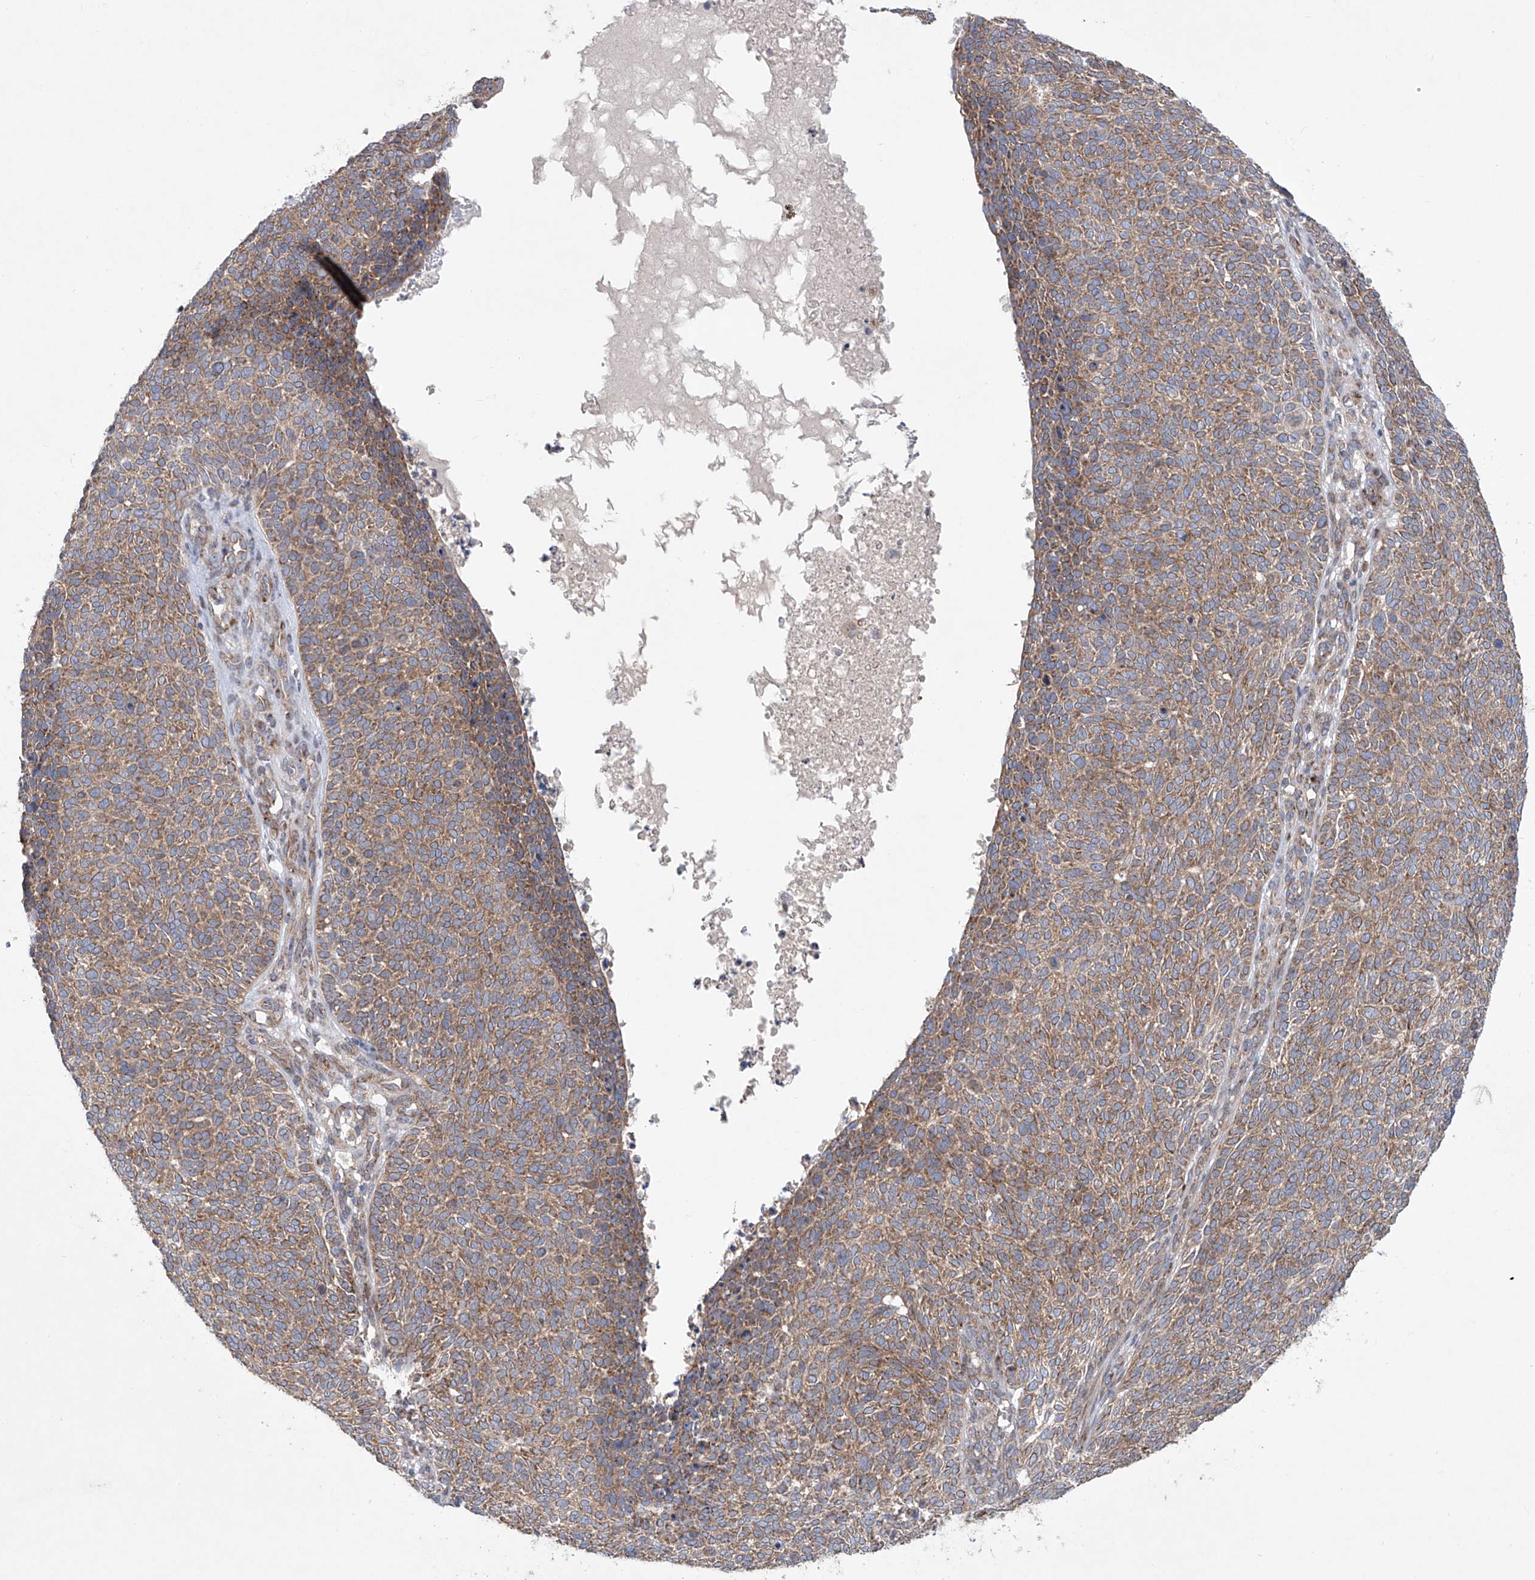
{"staining": {"intensity": "moderate", "quantity": ">75%", "location": "cytoplasmic/membranous"}, "tissue": "skin cancer", "cell_type": "Tumor cells", "image_type": "cancer", "snomed": [{"axis": "morphology", "description": "Squamous cell carcinoma, NOS"}, {"axis": "topography", "description": "Skin"}], "caption": "Immunohistochemistry (IHC) of human skin squamous cell carcinoma displays medium levels of moderate cytoplasmic/membranous expression in approximately >75% of tumor cells.", "gene": "KLC4", "patient": {"sex": "female", "age": 90}}